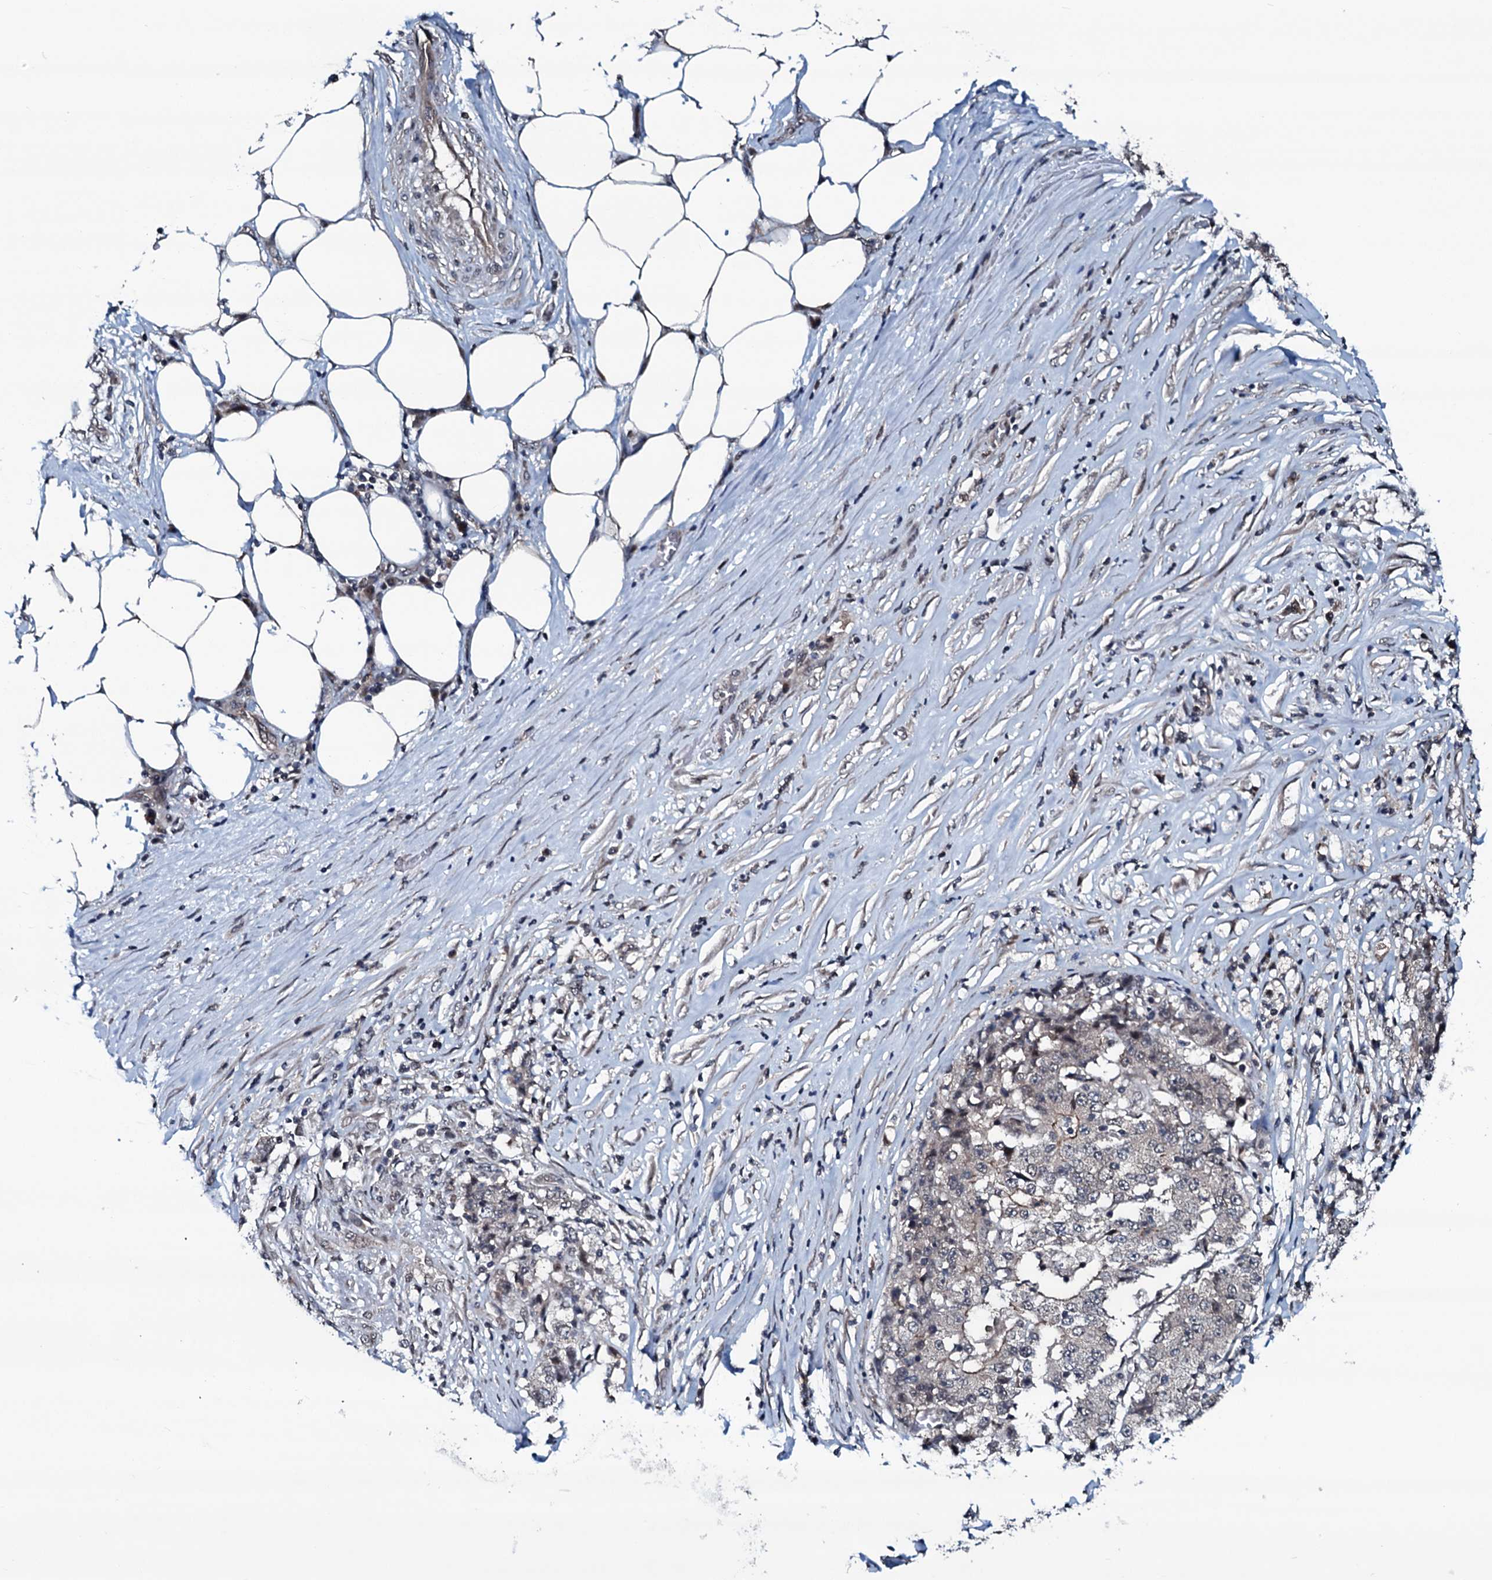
{"staining": {"intensity": "negative", "quantity": "none", "location": "none"}, "tissue": "stomach cancer", "cell_type": "Tumor cells", "image_type": "cancer", "snomed": [{"axis": "morphology", "description": "Adenocarcinoma, NOS"}, {"axis": "topography", "description": "Stomach"}], "caption": "There is no significant expression in tumor cells of stomach cancer.", "gene": "OGFOD2", "patient": {"sex": "male", "age": 59}}